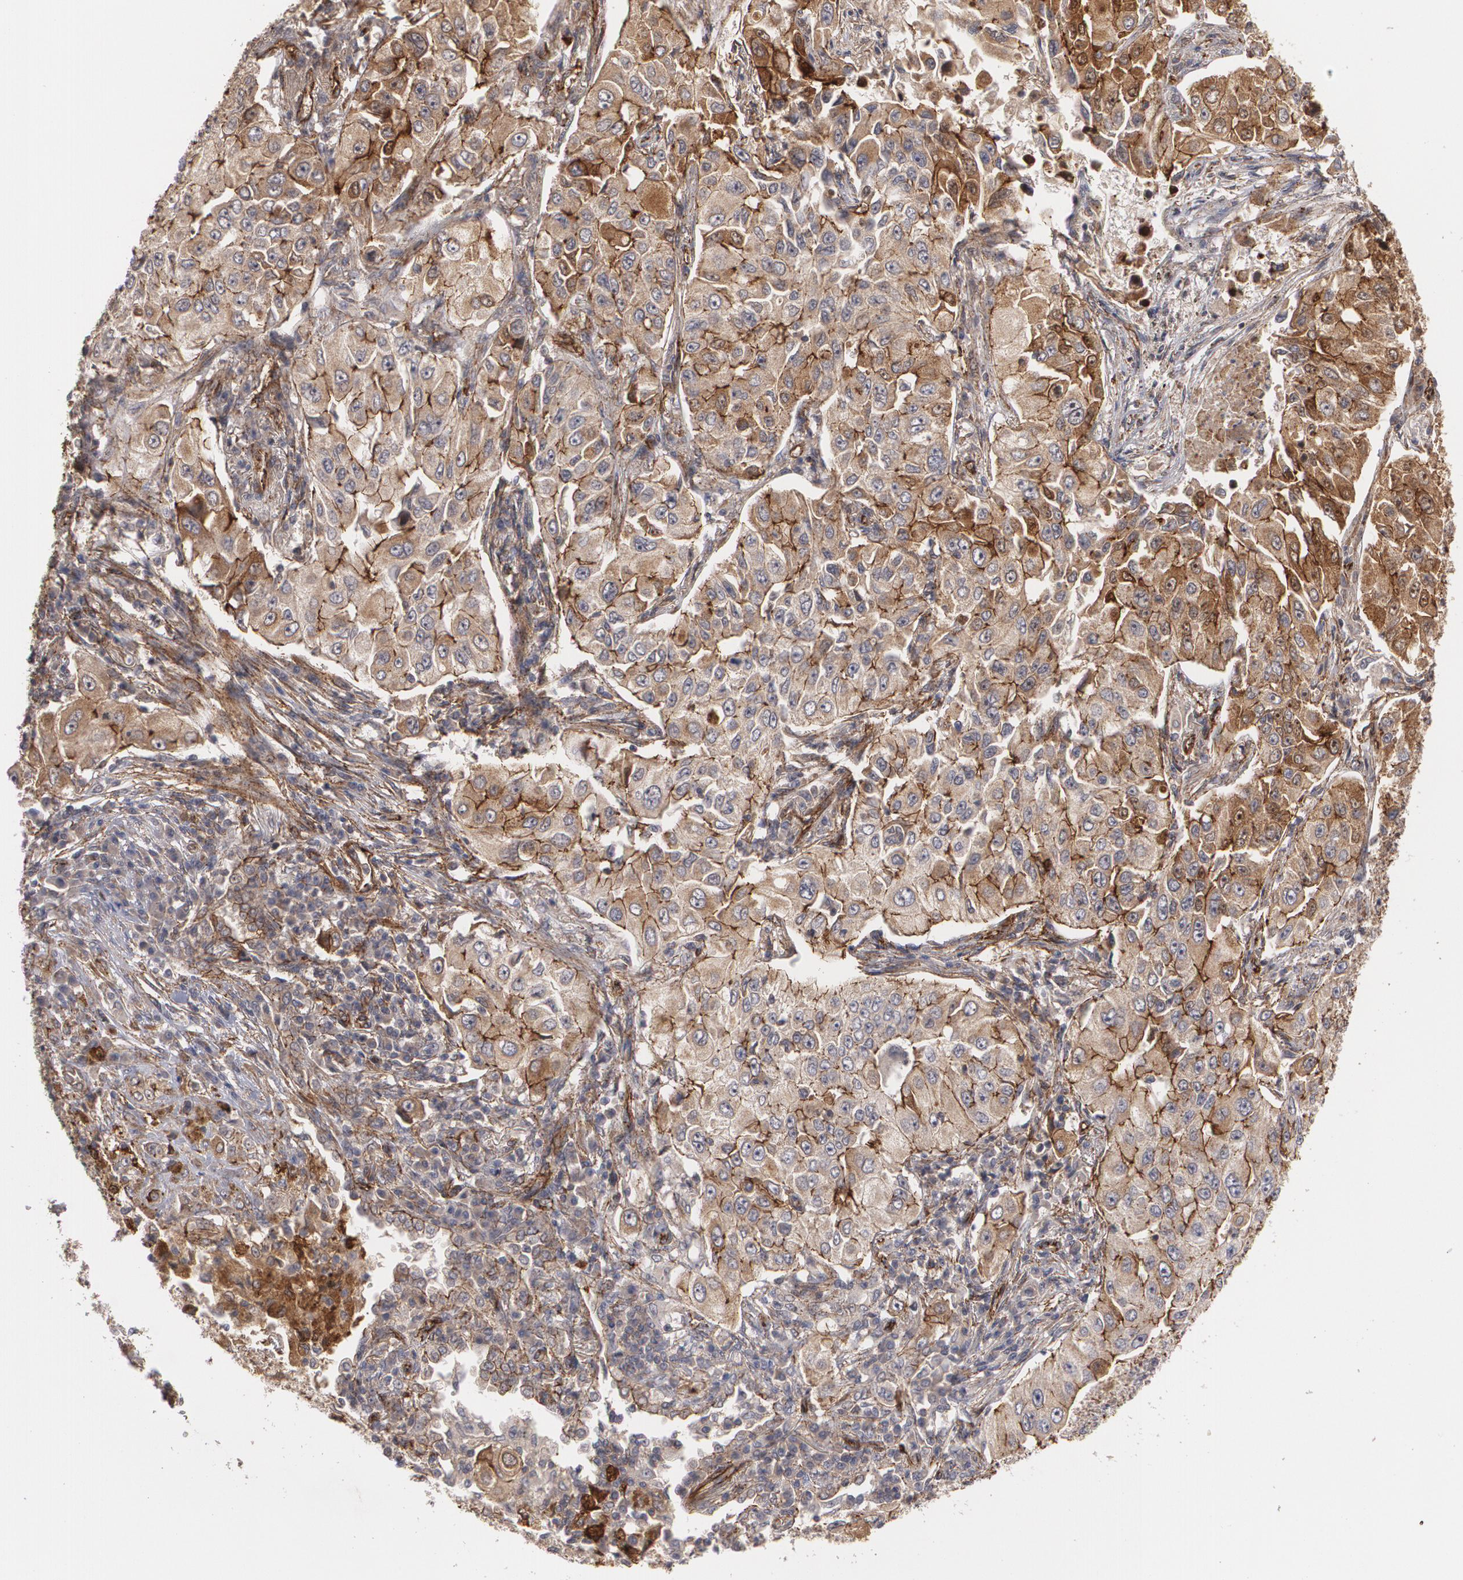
{"staining": {"intensity": "moderate", "quantity": ">75%", "location": "cytoplasmic/membranous"}, "tissue": "lung cancer", "cell_type": "Tumor cells", "image_type": "cancer", "snomed": [{"axis": "morphology", "description": "Adenocarcinoma, NOS"}, {"axis": "topography", "description": "Lung"}], "caption": "Brown immunohistochemical staining in human lung cancer (adenocarcinoma) demonstrates moderate cytoplasmic/membranous staining in about >75% of tumor cells.", "gene": "TJP1", "patient": {"sex": "male", "age": 84}}